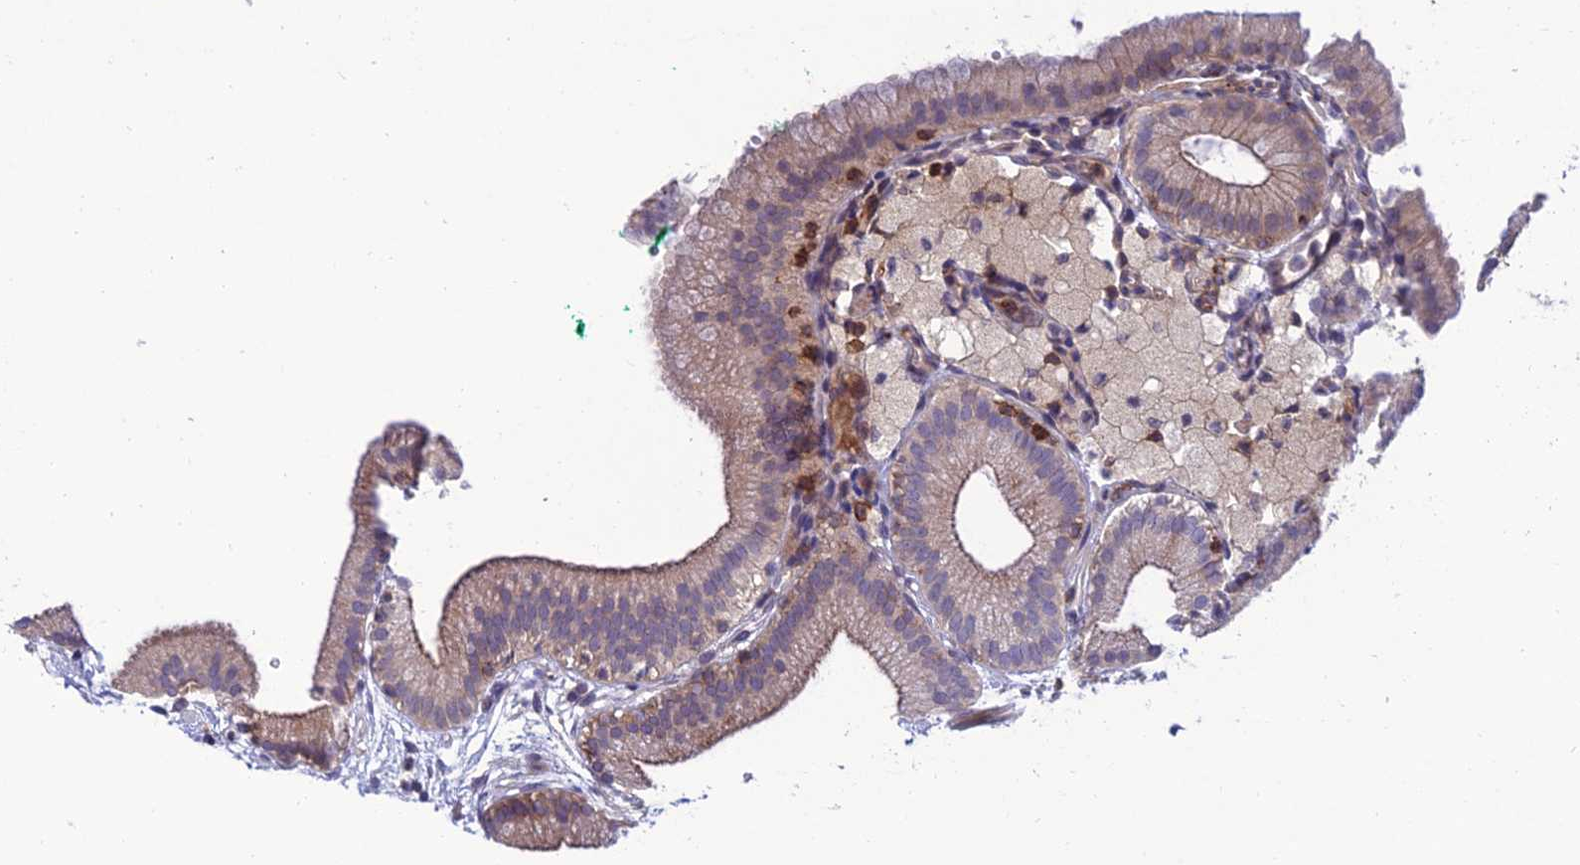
{"staining": {"intensity": "moderate", "quantity": "<25%", "location": "cytoplasmic/membranous"}, "tissue": "gallbladder", "cell_type": "Glandular cells", "image_type": "normal", "snomed": [{"axis": "morphology", "description": "Normal tissue, NOS"}, {"axis": "topography", "description": "Gallbladder"}], "caption": "Moderate cytoplasmic/membranous staining for a protein is present in about <25% of glandular cells of unremarkable gallbladder using immunohistochemistry.", "gene": "FAM76A", "patient": {"sex": "male", "age": 55}}